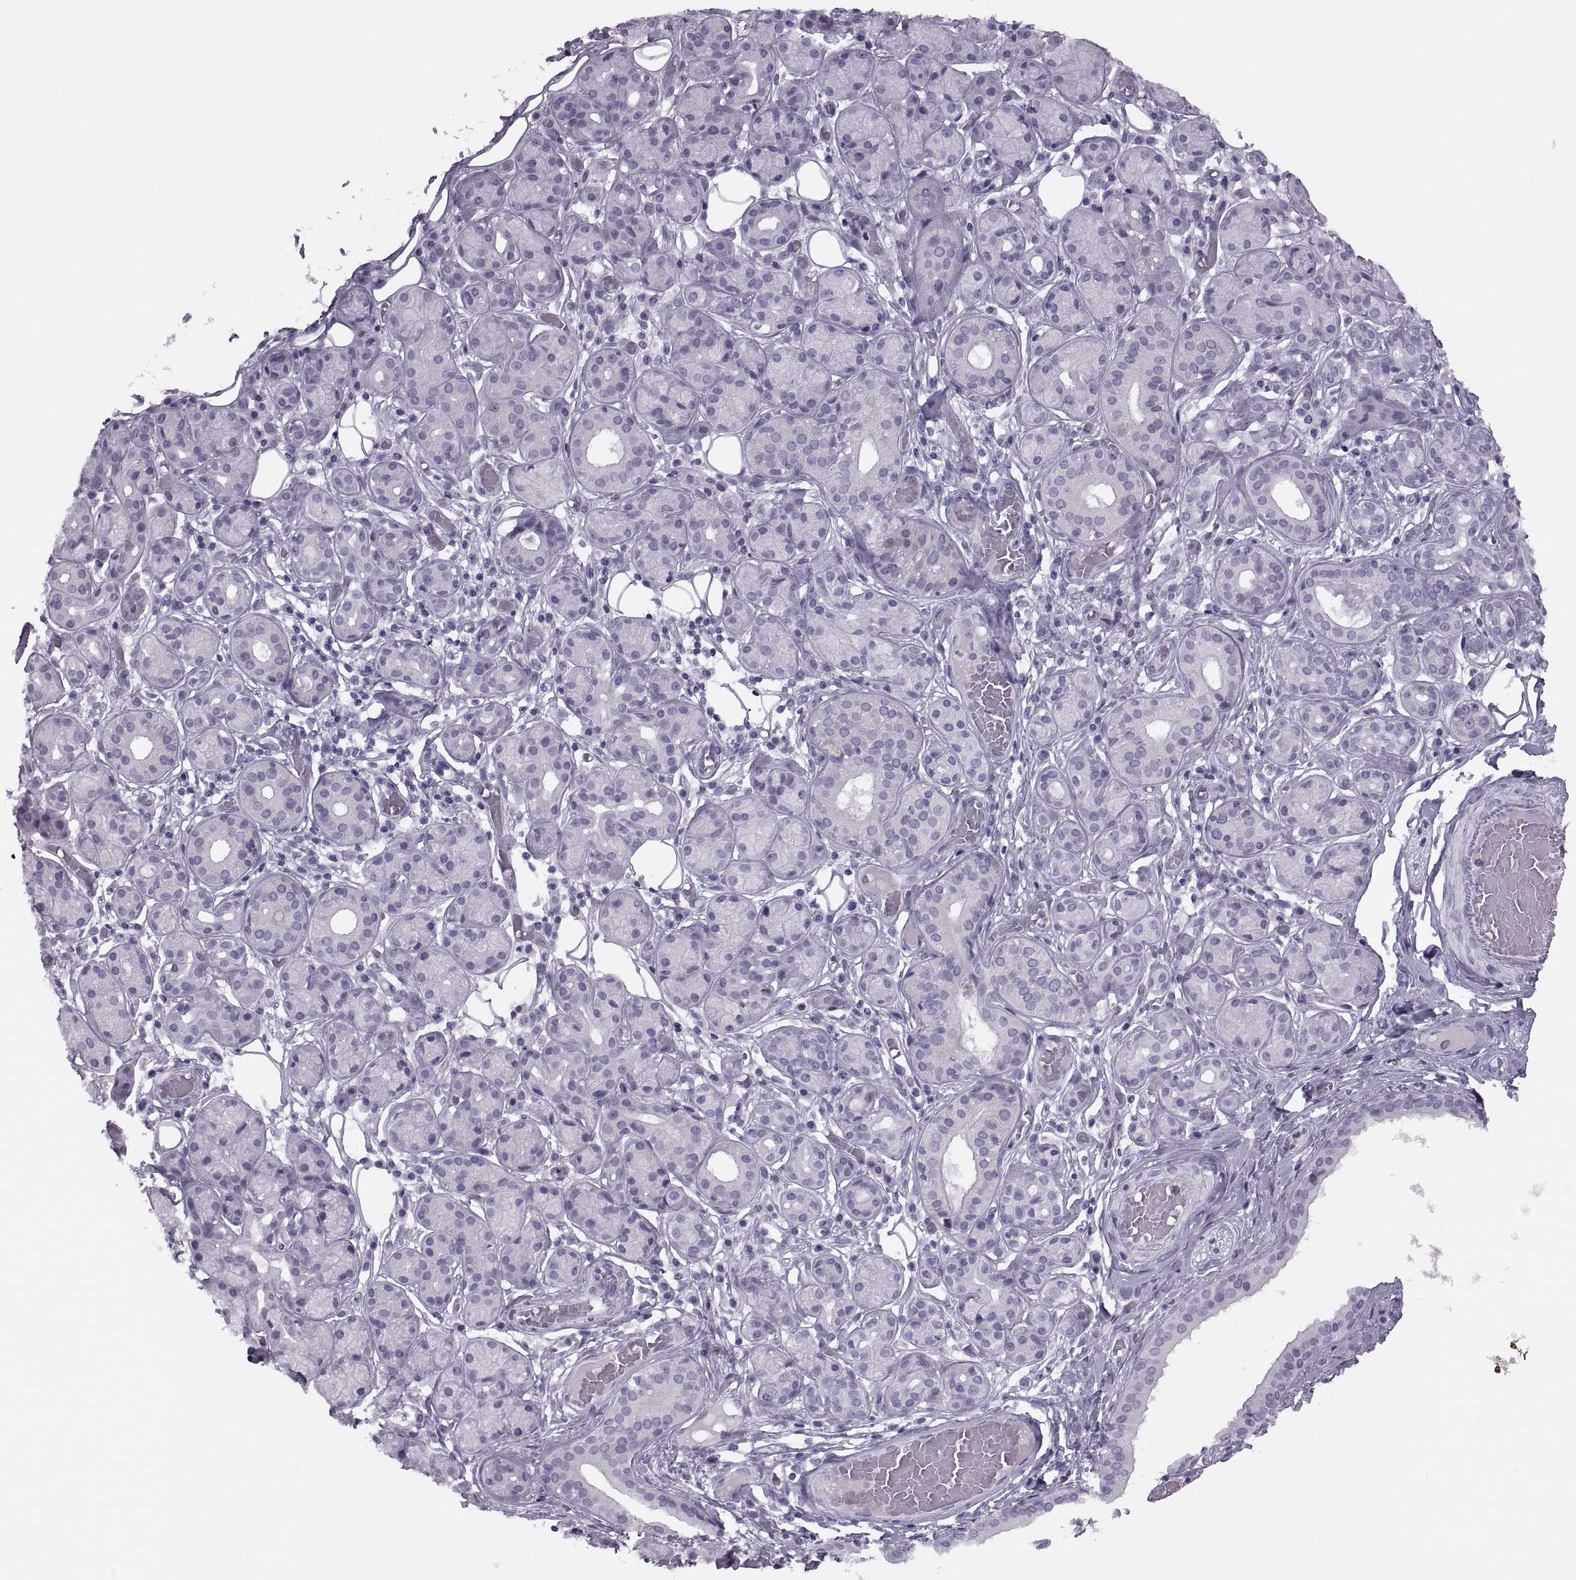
{"staining": {"intensity": "negative", "quantity": "none", "location": "none"}, "tissue": "salivary gland", "cell_type": "Glandular cells", "image_type": "normal", "snomed": [{"axis": "morphology", "description": "Normal tissue, NOS"}, {"axis": "topography", "description": "Salivary gland"}, {"axis": "topography", "description": "Peripheral nerve tissue"}], "caption": "Glandular cells show no significant protein expression in normal salivary gland. (DAB (3,3'-diaminobenzidine) immunohistochemistry with hematoxylin counter stain).", "gene": "FAM24A", "patient": {"sex": "male", "age": 71}}